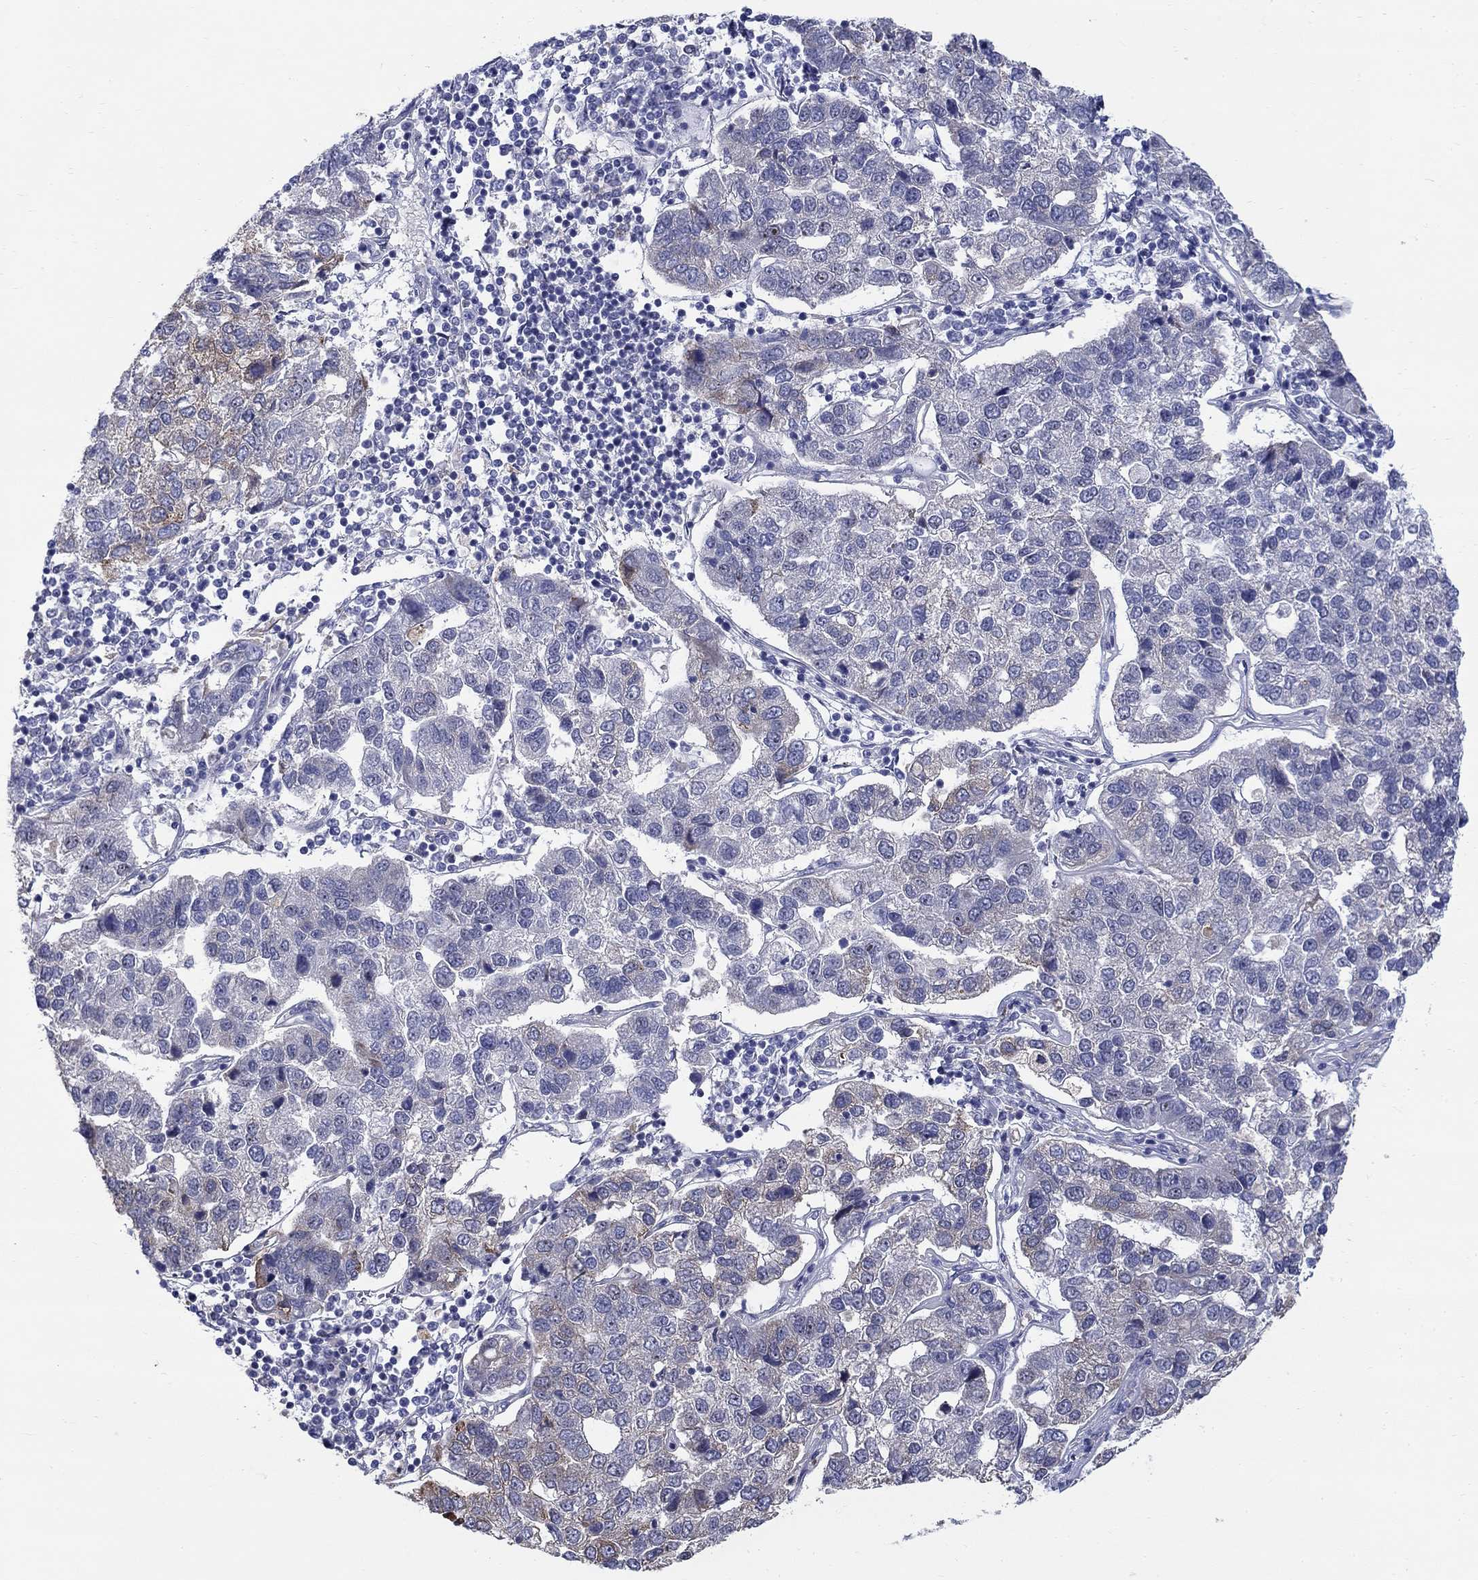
{"staining": {"intensity": "negative", "quantity": "none", "location": "none"}, "tissue": "pancreatic cancer", "cell_type": "Tumor cells", "image_type": "cancer", "snomed": [{"axis": "morphology", "description": "Adenocarcinoma, NOS"}, {"axis": "topography", "description": "Pancreas"}], "caption": "Tumor cells show no significant protein staining in pancreatic cancer (adenocarcinoma).", "gene": "QRFPR", "patient": {"sex": "female", "age": 61}}